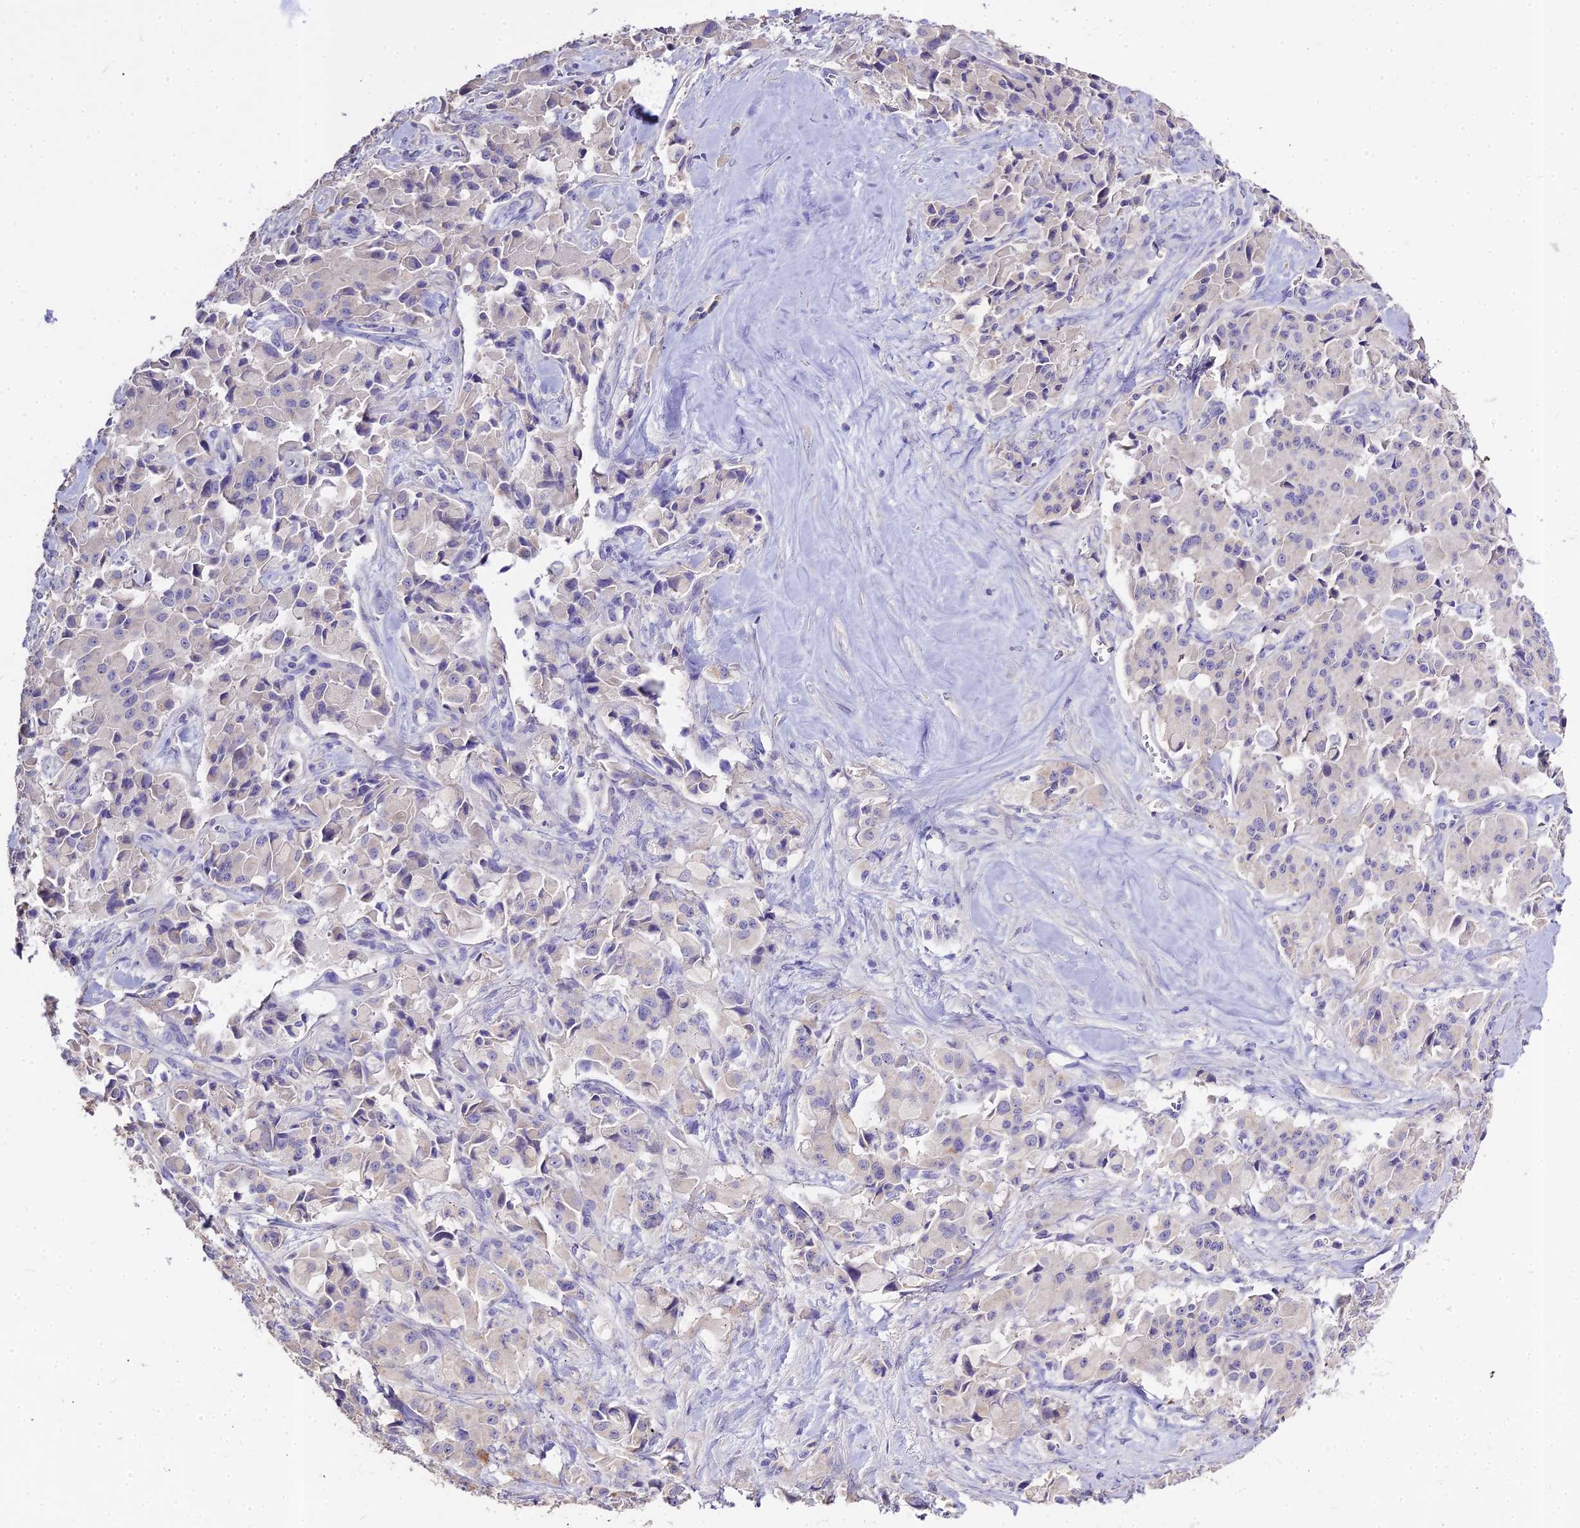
{"staining": {"intensity": "negative", "quantity": "none", "location": "none"}, "tissue": "pancreatic cancer", "cell_type": "Tumor cells", "image_type": "cancer", "snomed": [{"axis": "morphology", "description": "Adenocarcinoma, NOS"}, {"axis": "topography", "description": "Pancreas"}], "caption": "Immunohistochemical staining of human adenocarcinoma (pancreatic) exhibits no significant positivity in tumor cells.", "gene": "GLYAT", "patient": {"sex": "male", "age": 65}}